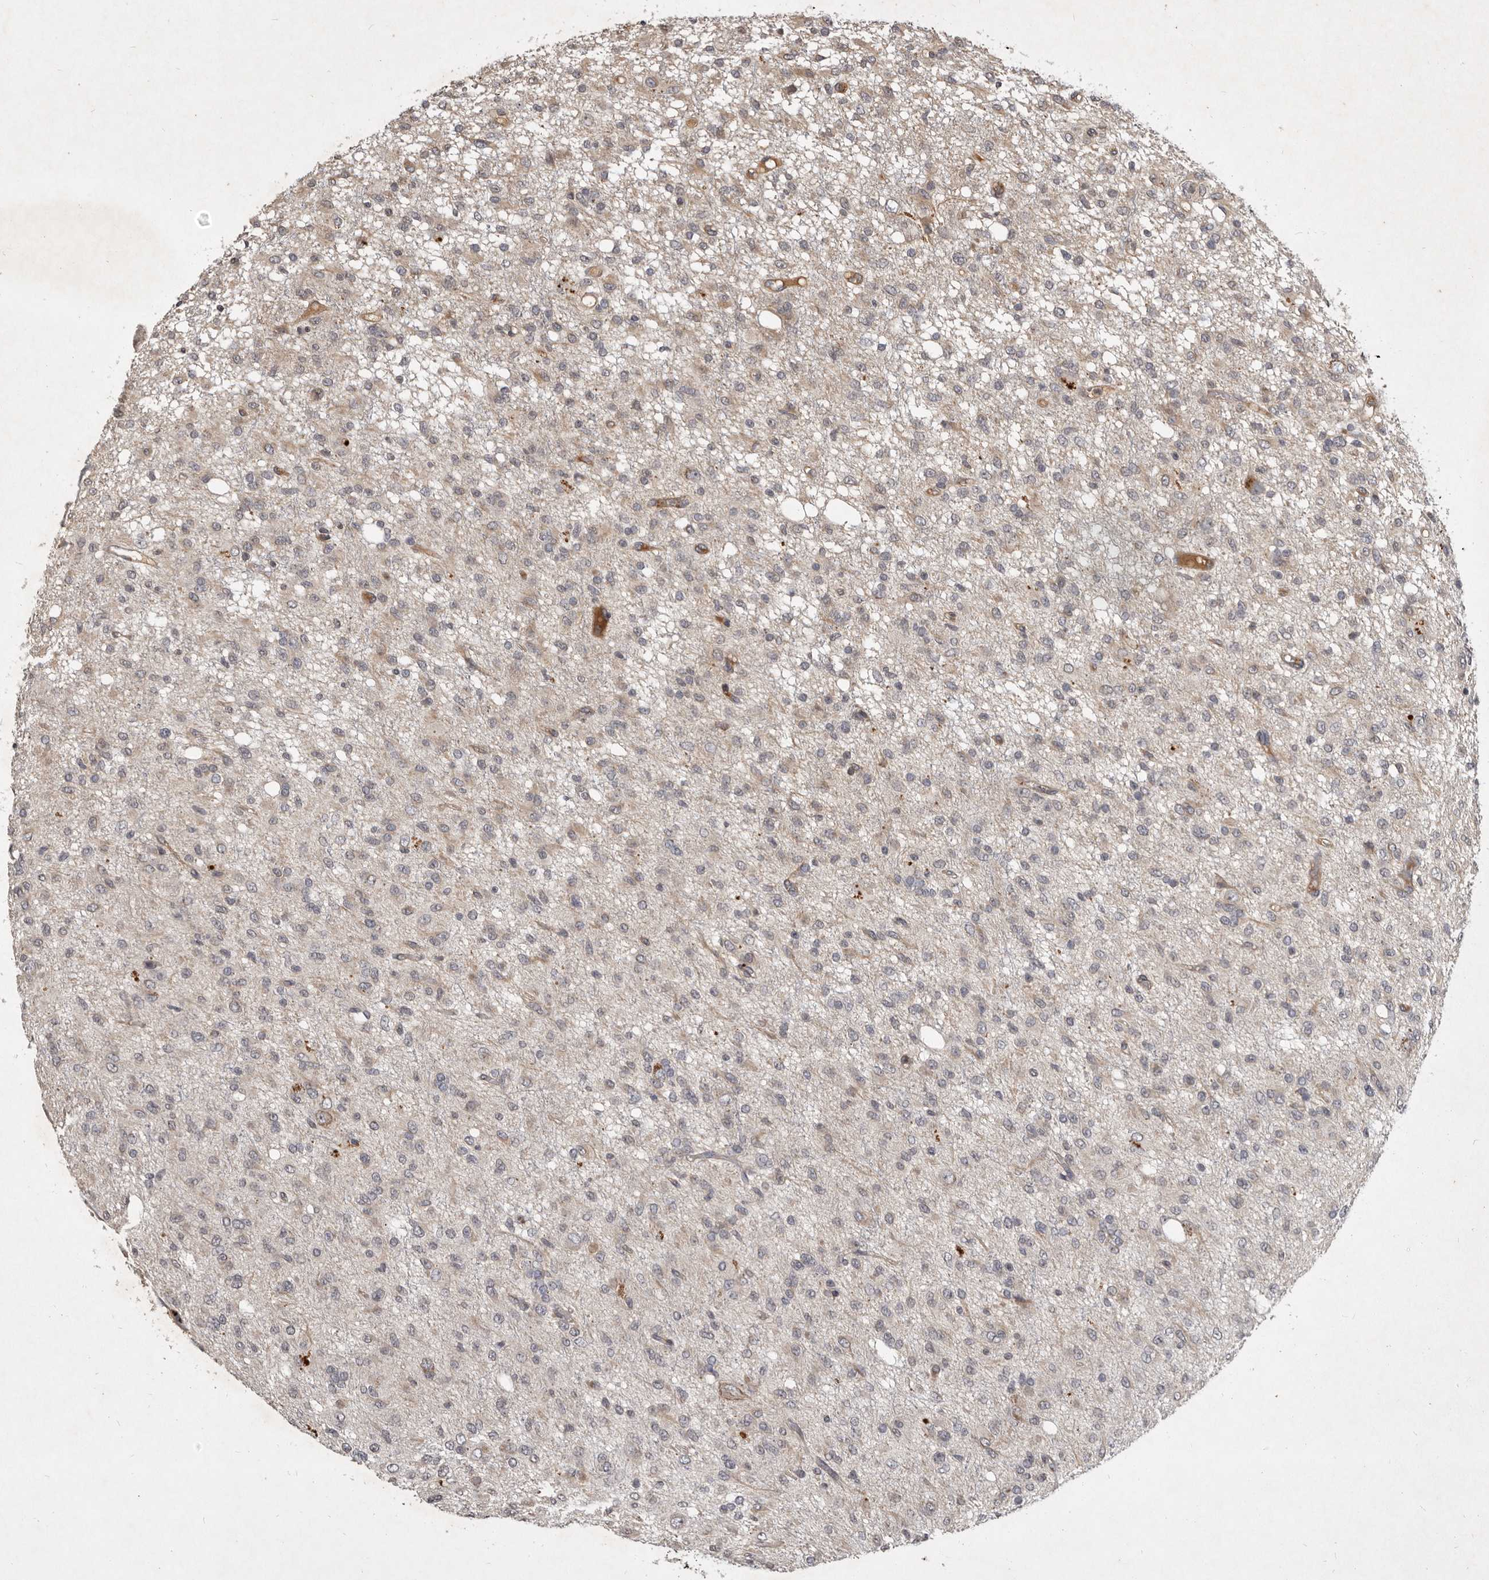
{"staining": {"intensity": "weak", "quantity": "<25%", "location": "cytoplasmic/membranous"}, "tissue": "glioma", "cell_type": "Tumor cells", "image_type": "cancer", "snomed": [{"axis": "morphology", "description": "Glioma, malignant, High grade"}, {"axis": "topography", "description": "Brain"}], "caption": "Tumor cells show no significant positivity in high-grade glioma (malignant).", "gene": "DNAJC28", "patient": {"sex": "female", "age": 59}}